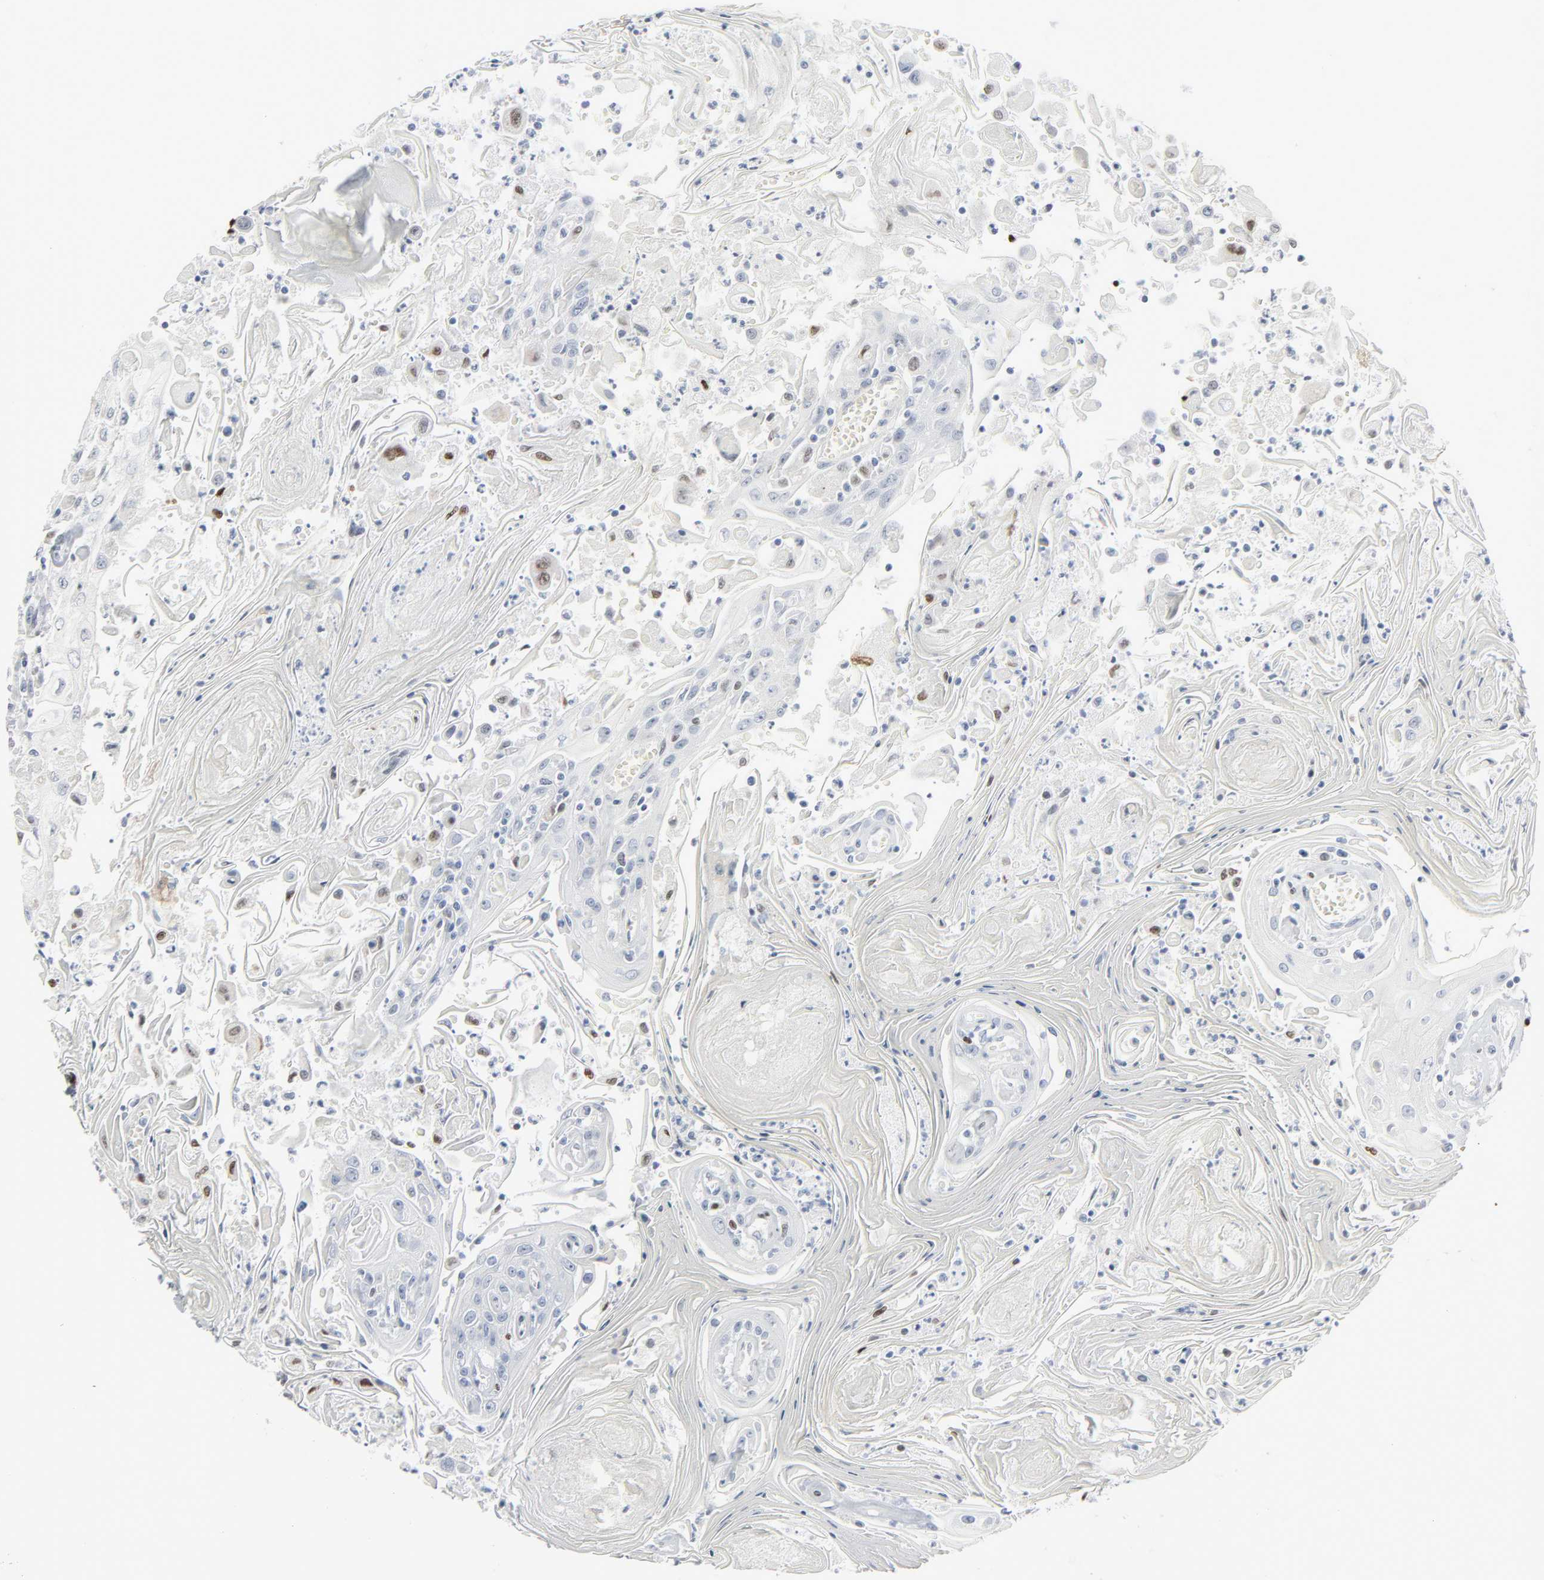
{"staining": {"intensity": "negative", "quantity": "none", "location": "none"}, "tissue": "head and neck cancer", "cell_type": "Tumor cells", "image_type": "cancer", "snomed": [{"axis": "morphology", "description": "Squamous cell carcinoma, NOS"}, {"axis": "topography", "description": "Oral tissue"}, {"axis": "topography", "description": "Head-Neck"}], "caption": "Tumor cells show no significant staining in head and neck cancer.", "gene": "MITF", "patient": {"sex": "female", "age": 76}}